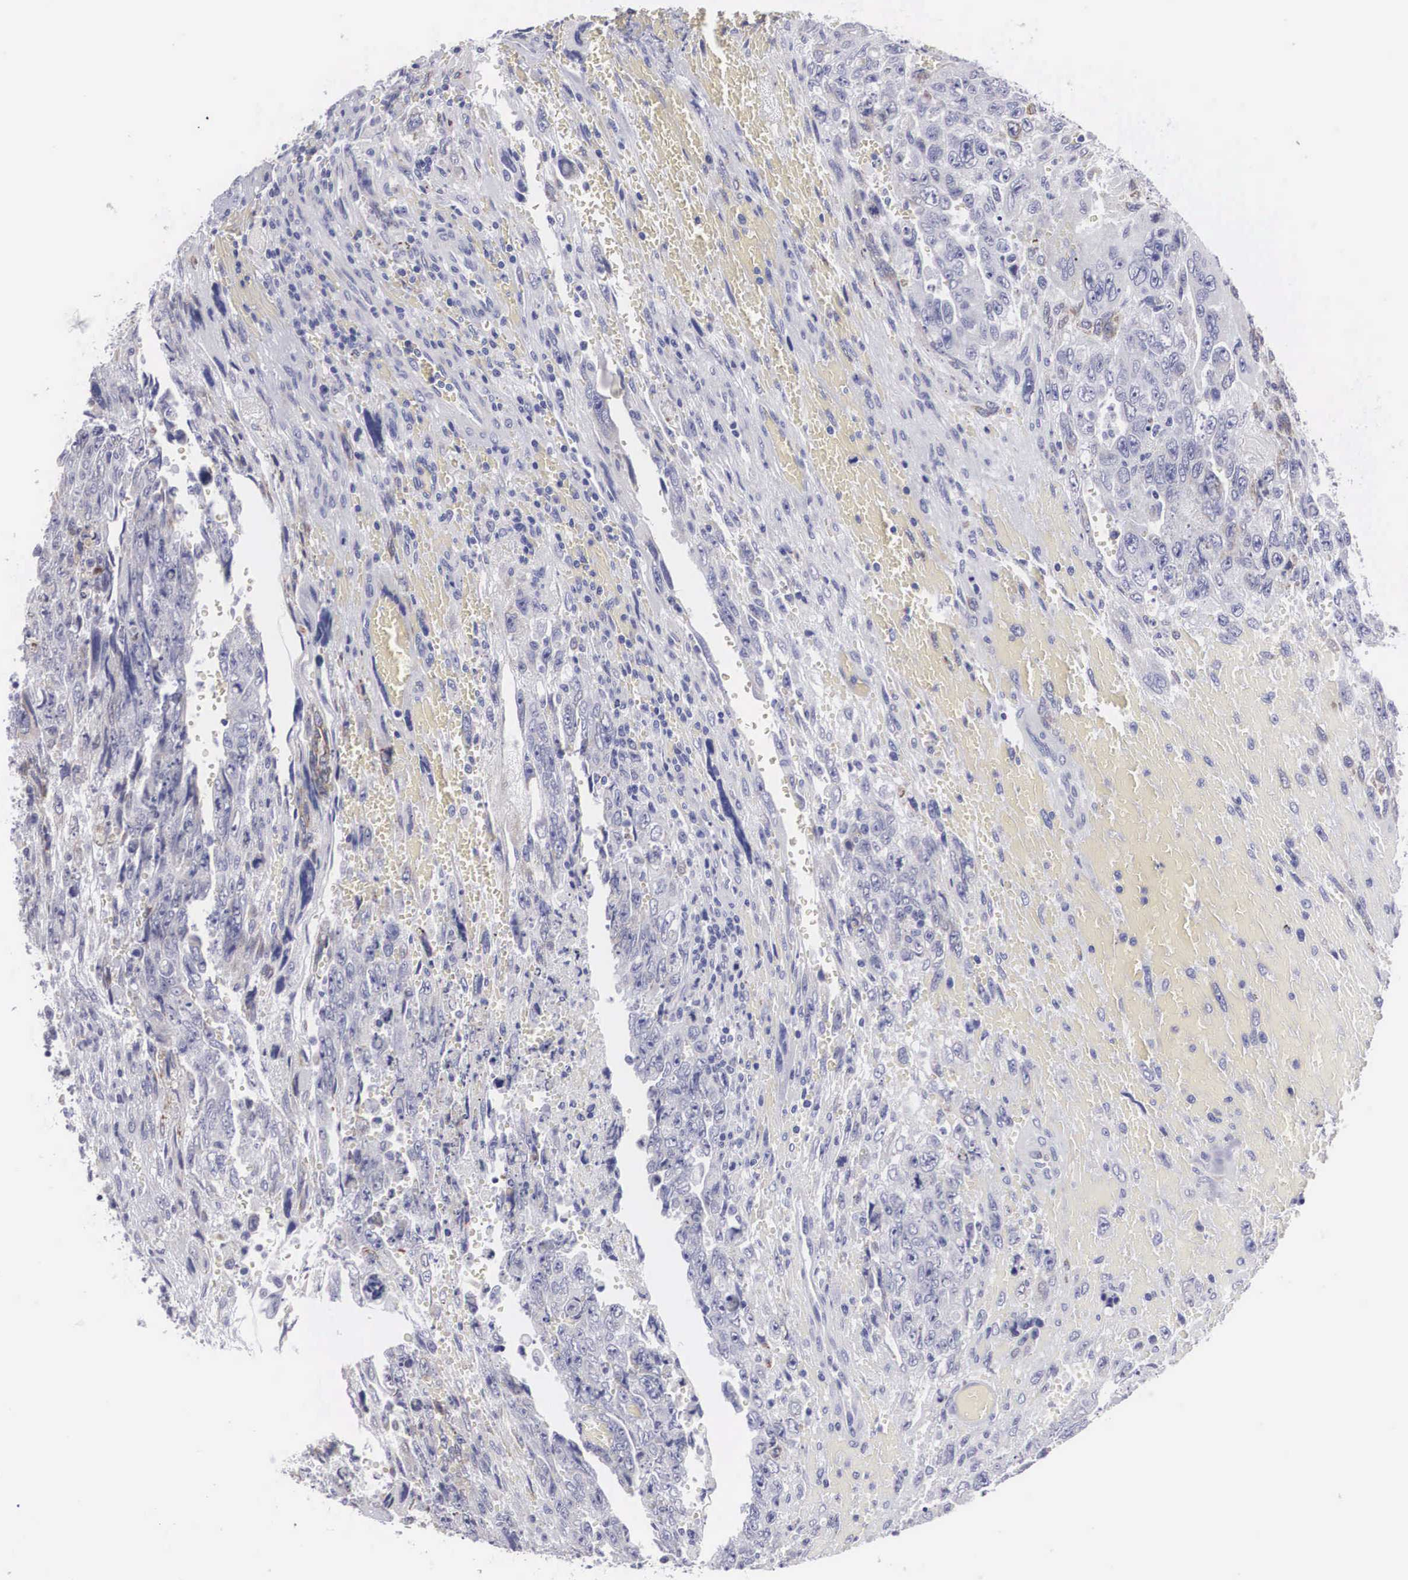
{"staining": {"intensity": "negative", "quantity": "none", "location": "none"}, "tissue": "testis cancer", "cell_type": "Tumor cells", "image_type": "cancer", "snomed": [{"axis": "morphology", "description": "Carcinoma, Embryonal, NOS"}, {"axis": "topography", "description": "Testis"}], "caption": "High power microscopy micrograph of an IHC histopathology image of testis cancer (embryonal carcinoma), revealing no significant expression in tumor cells.", "gene": "ARMCX3", "patient": {"sex": "male", "age": 28}}